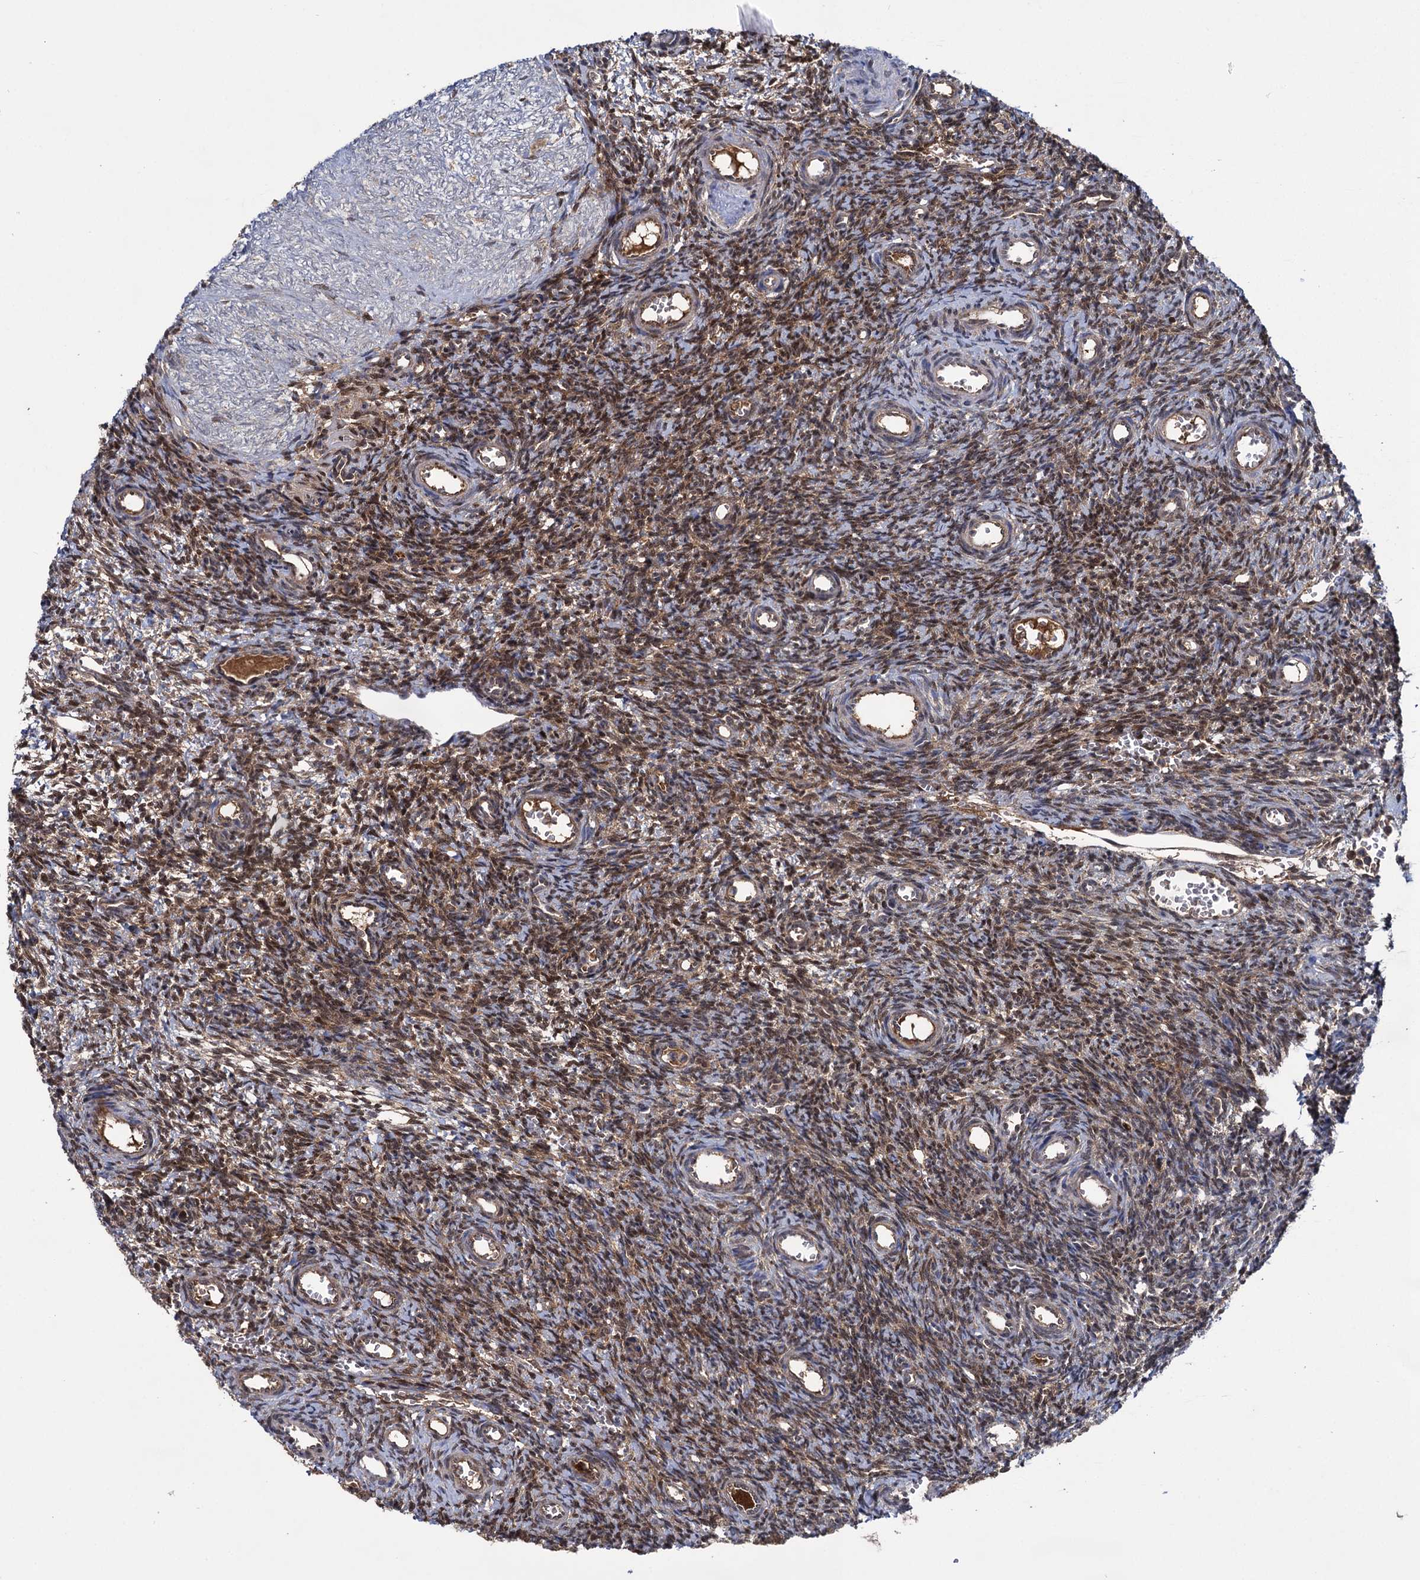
{"staining": {"intensity": "moderate", "quantity": "25%-75%", "location": "cytoplasmic/membranous,nuclear"}, "tissue": "ovary", "cell_type": "Ovarian stroma cells", "image_type": "normal", "snomed": [{"axis": "morphology", "description": "Normal tissue, NOS"}, {"axis": "topography", "description": "Ovary"}], "caption": "Moderate cytoplasmic/membranous,nuclear protein expression is present in about 25%-75% of ovarian stroma cells in ovary. The staining is performed using DAB (3,3'-diaminobenzidine) brown chromogen to label protein expression. The nuclei are counter-stained blue using hematoxylin.", "gene": "GLO1", "patient": {"sex": "female", "age": 39}}